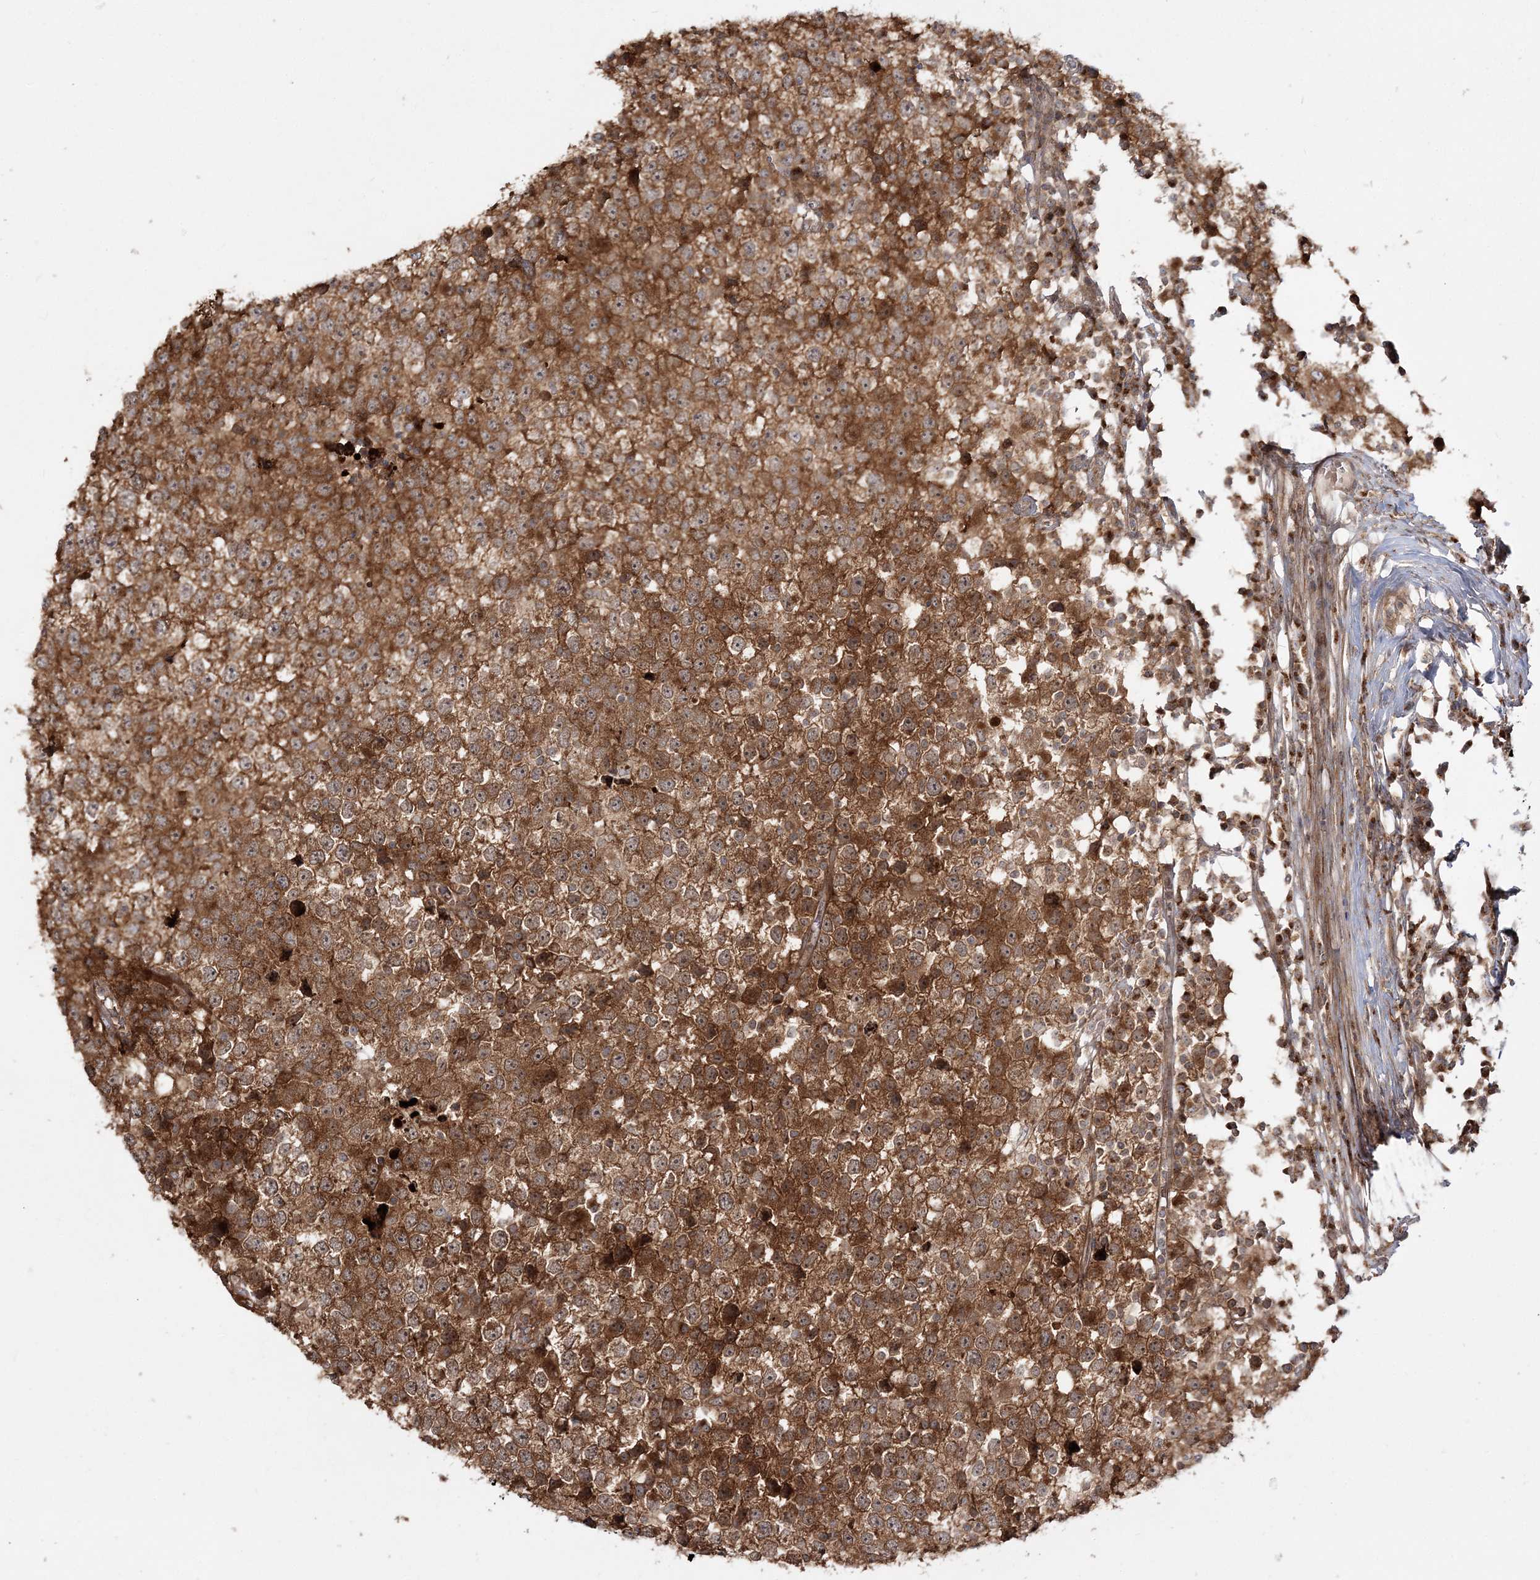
{"staining": {"intensity": "strong", "quantity": ">75%", "location": "cytoplasmic/membranous"}, "tissue": "testis cancer", "cell_type": "Tumor cells", "image_type": "cancer", "snomed": [{"axis": "morphology", "description": "Seminoma, NOS"}, {"axis": "topography", "description": "Testis"}], "caption": "There is high levels of strong cytoplasmic/membranous positivity in tumor cells of seminoma (testis), as demonstrated by immunohistochemical staining (brown color).", "gene": "MOCS2", "patient": {"sex": "male", "age": 65}}